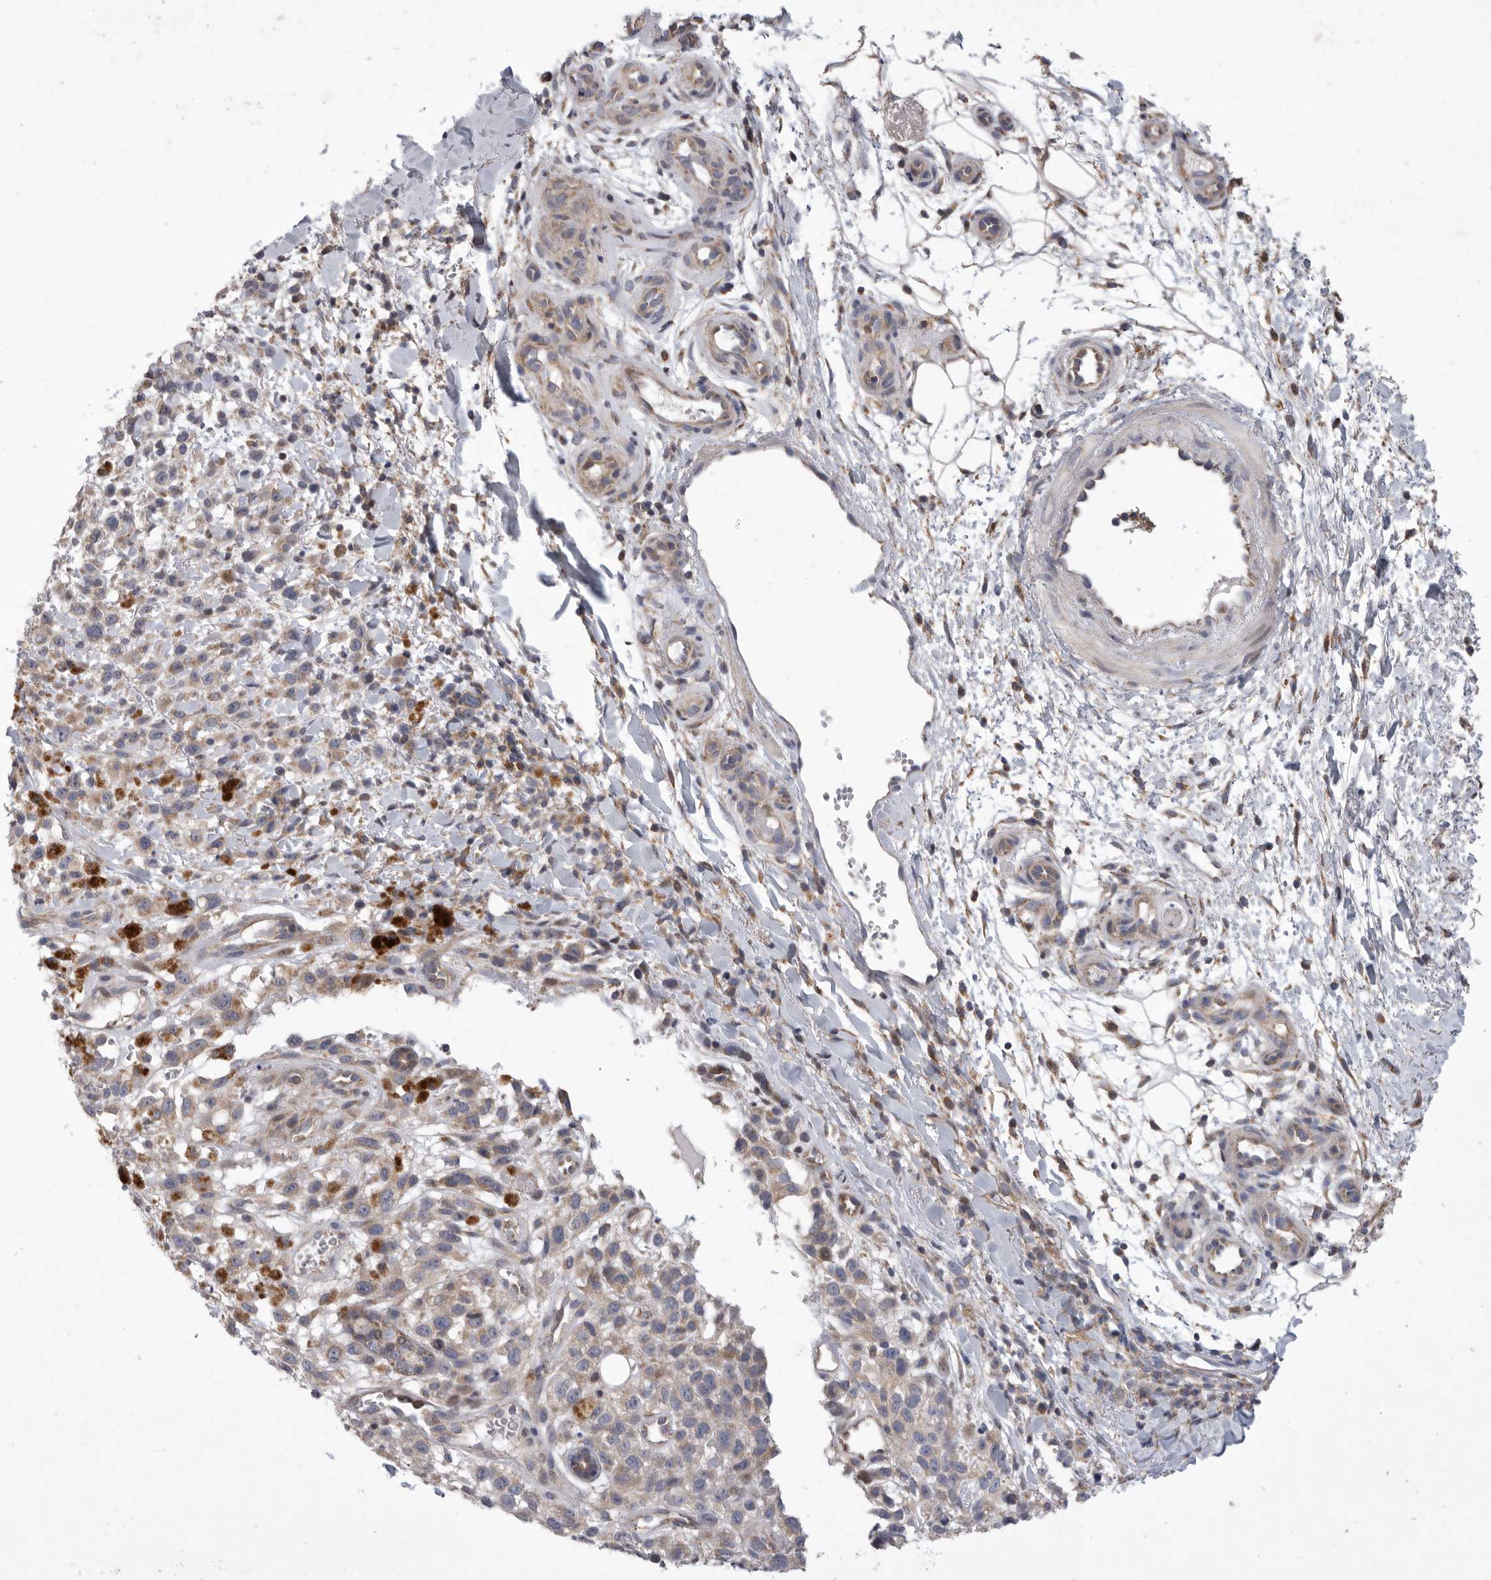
{"staining": {"intensity": "weak", "quantity": "<25%", "location": "cytoplasmic/membranous"}, "tissue": "melanoma", "cell_type": "Tumor cells", "image_type": "cancer", "snomed": [{"axis": "morphology", "description": "Malignant melanoma, Metastatic site"}, {"axis": "topography", "description": "Skin"}], "caption": "This is an IHC histopathology image of human malignant melanoma (metastatic site). There is no positivity in tumor cells.", "gene": "MPZL1", "patient": {"sex": "female", "age": 72}}